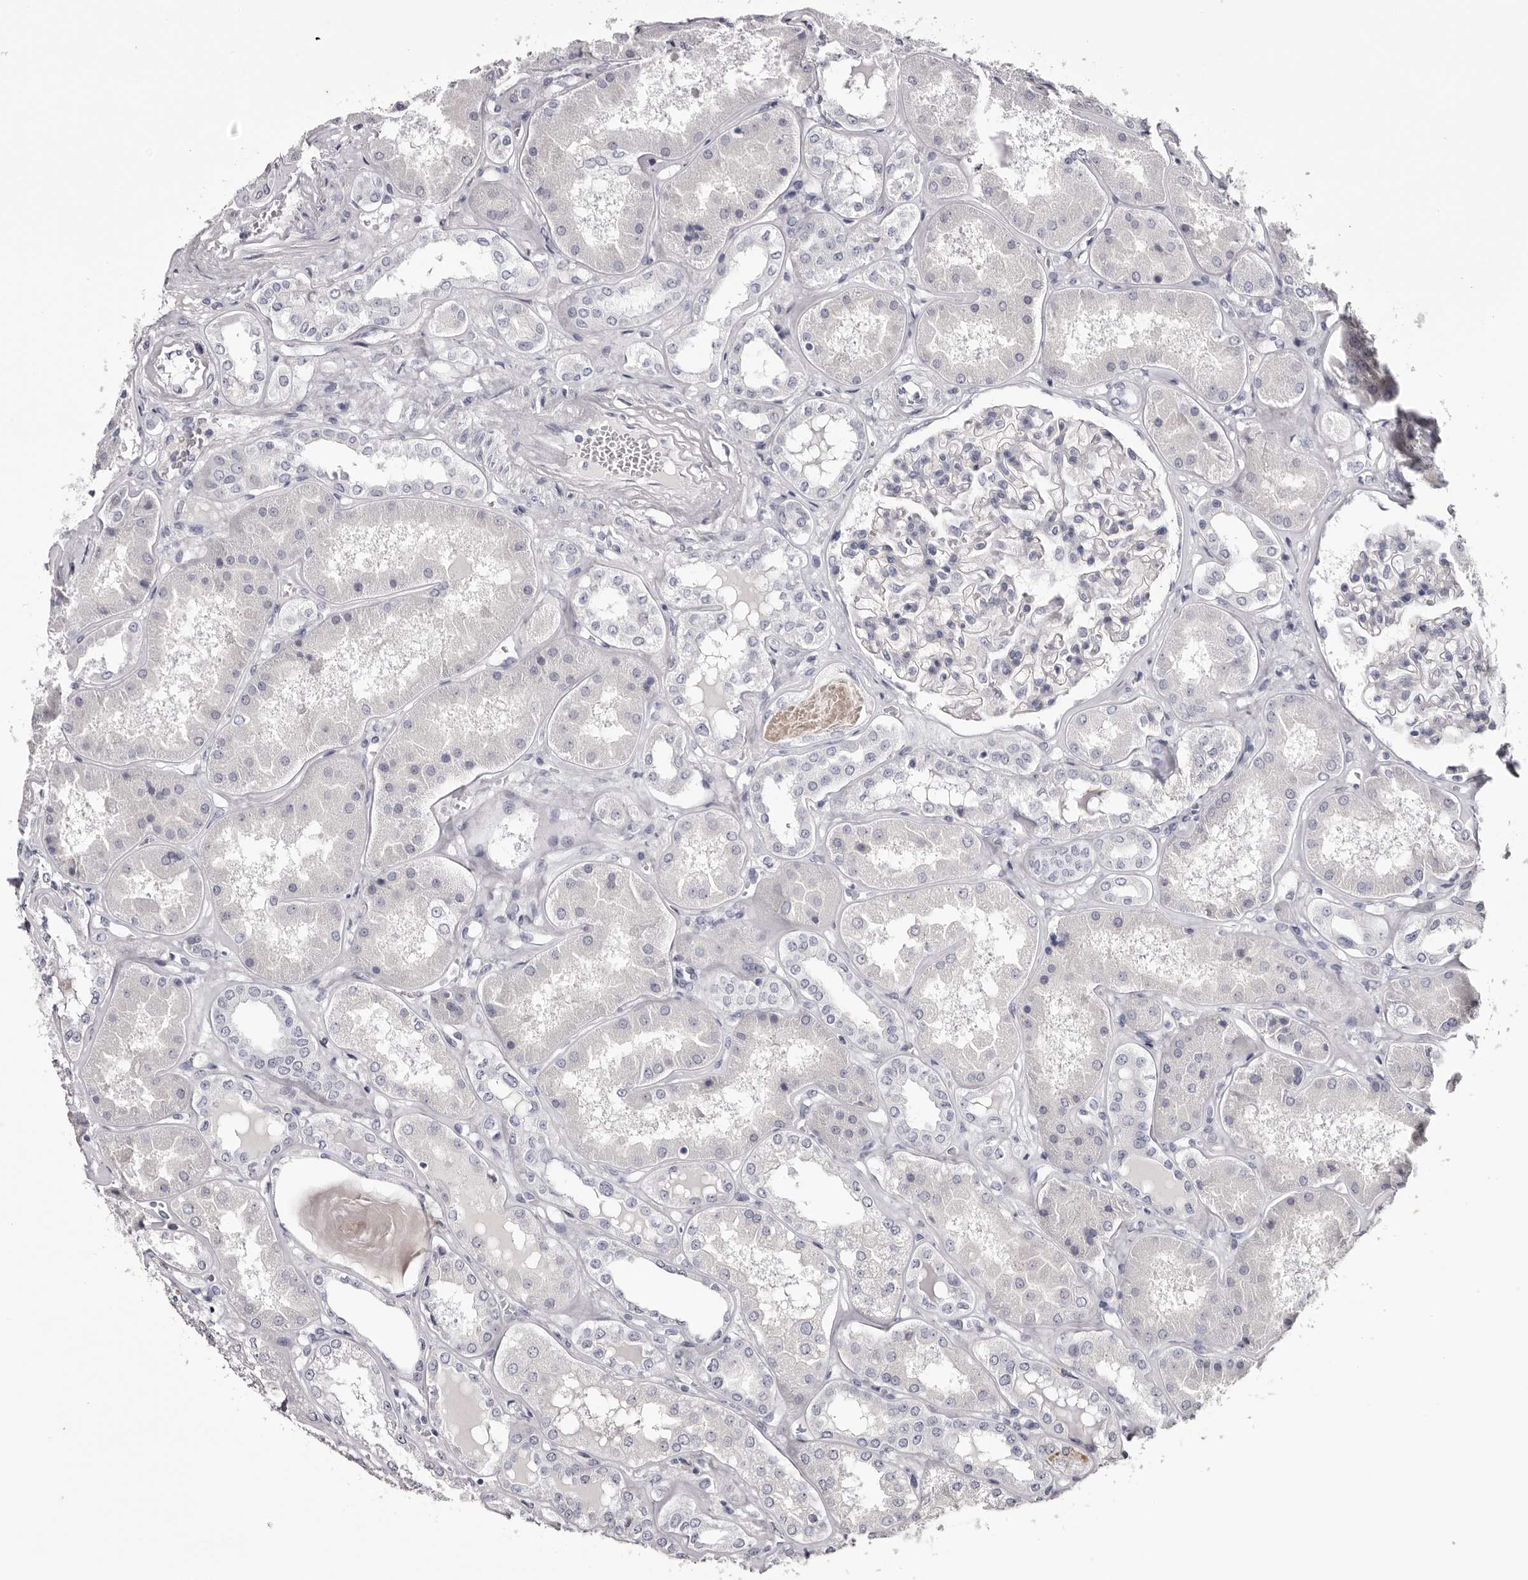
{"staining": {"intensity": "negative", "quantity": "none", "location": "none"}, "tissue": "kidney", "cell_type": "Cells in glomeruli", "image_type": "normal", "snomed": [{"axis": "morphology", "description": "Normal tissue, NOS"}, {"axis": "topography", "description": "Kidney"}], "caption": "This is an immunohistochemistry (IHC) image of normal human kidney. There is no staining in cells in glomeruli.", "gene": "CA6", "patient": {"sex": "female", "age": 56}}